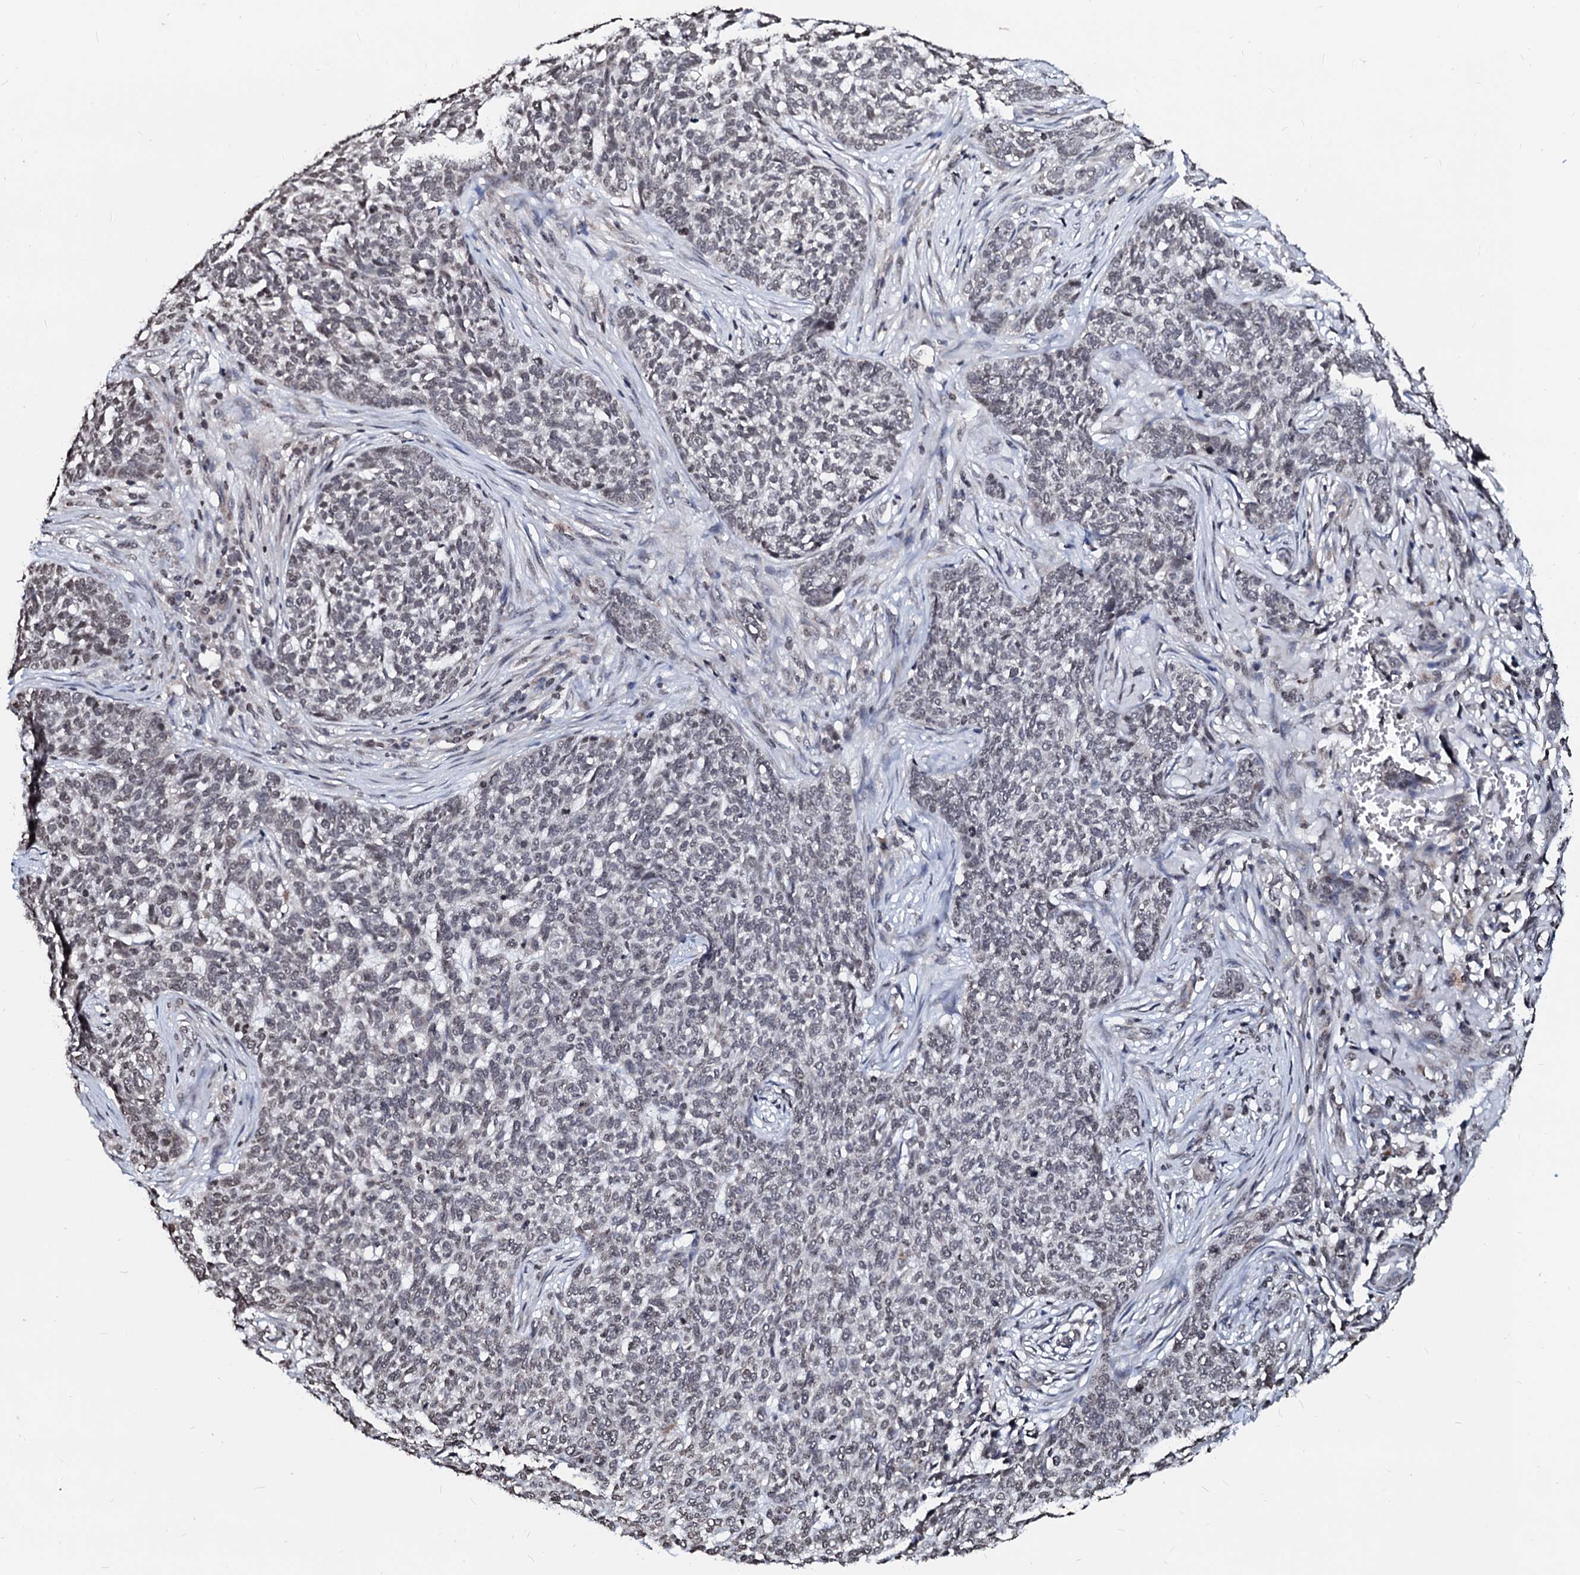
{"staining": {"intensity": "weak", "quantity": "<25%", "location": "nuclear"}, "tissue": "skin cancer", "cell_type": "Tumor cells", "image_type": "cancer", "snomed": [{"axis": "morphology", "description": "Basal cell carcinoma"}, {"axis": "topography", "description": "Skin"}], "caption": "There is no significant positivity in tumor cells of skin basal cell carcinoma.", "gene": "LSM11", "patient": {"sex": "male", "age": 85}}